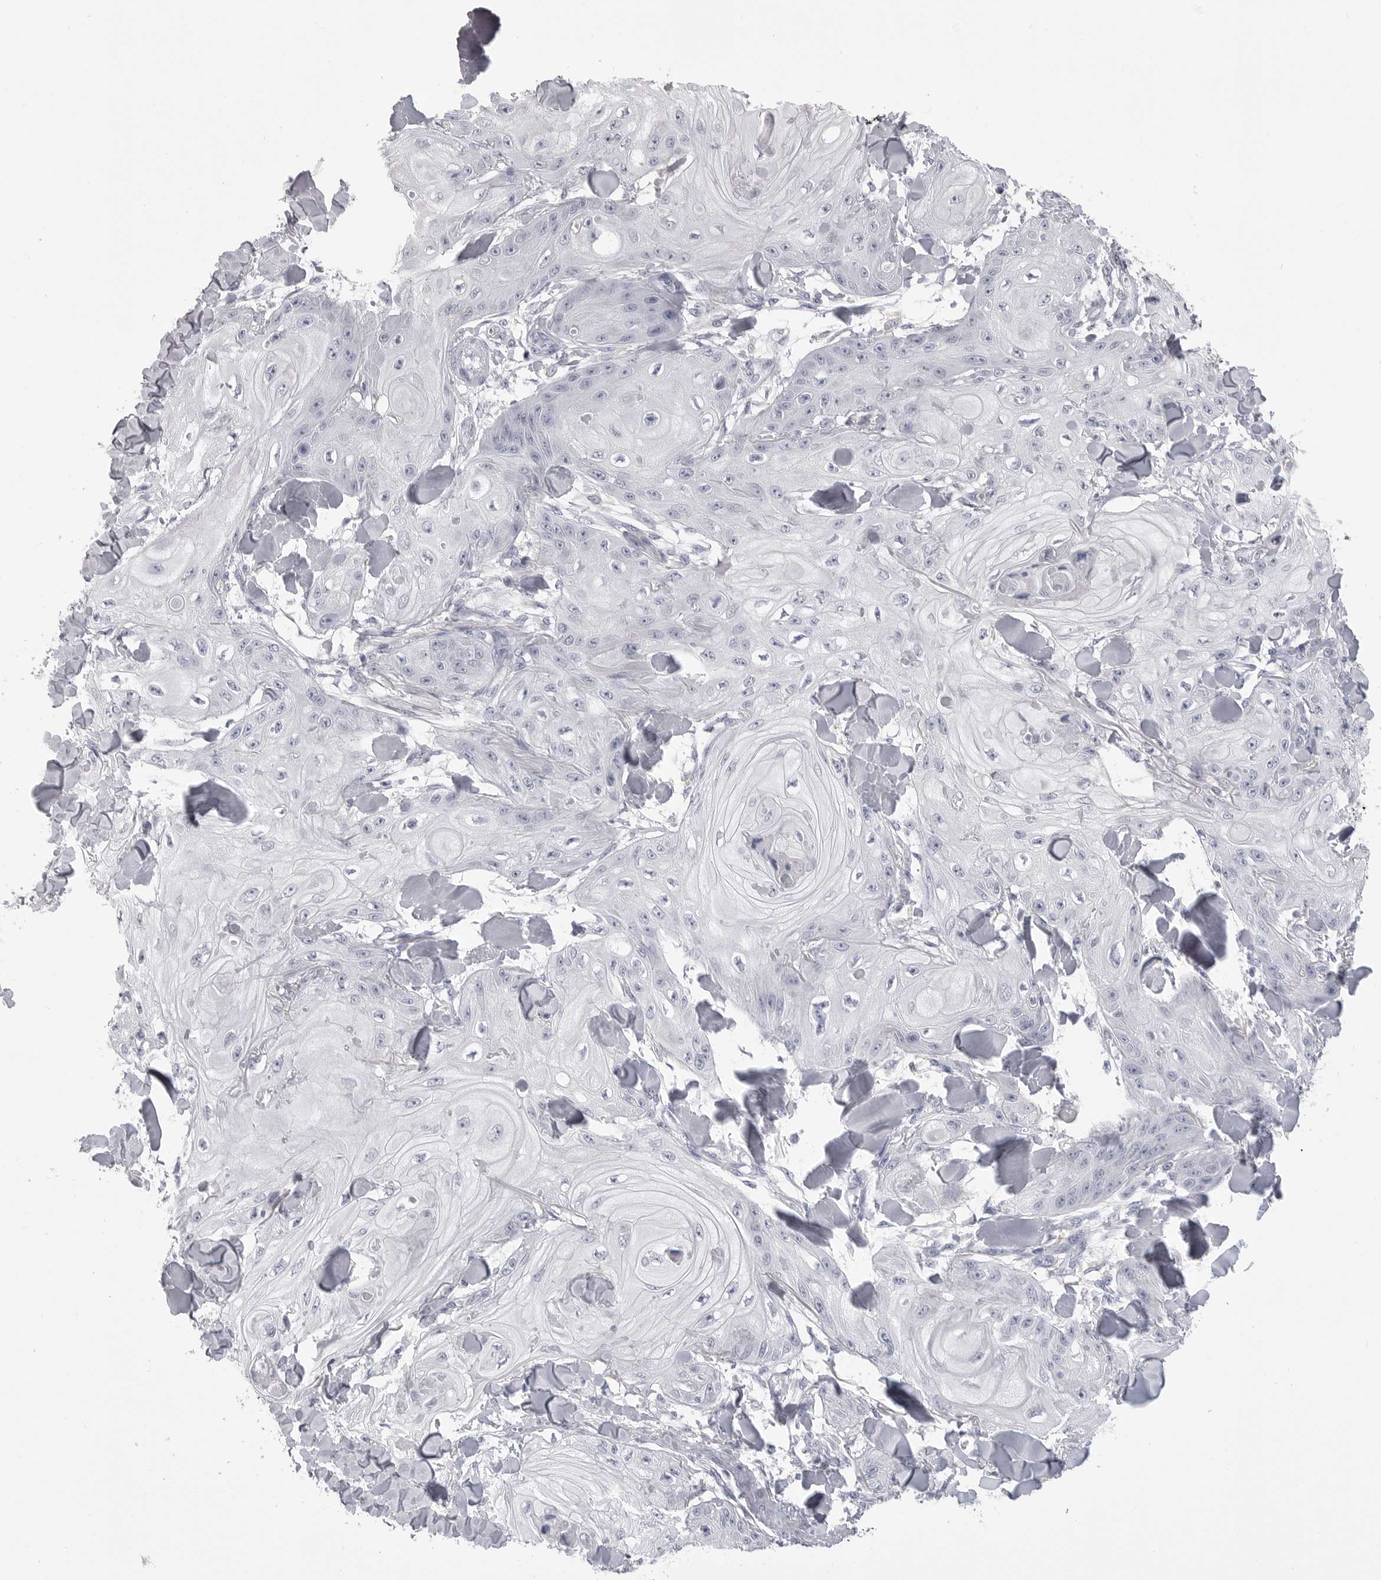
{"staining": {"intensity": "negative", "quantity": "none", "location": "none"}, "tissue": "skin cancer", "cell_type": "Tumor cells", "image_type": "cancer", "snomed": [{"axis": "morphology", "description": "Squamous cell carcinoma, NOS"}, {"axis": "topography", "description": "Skin"}], "caption": "Tumor cells show no significant protein staining in skin cancer (squamous cell carcinoma).", "gene": "FKBP2", "patient": {"sex": "male", "age": 74}}